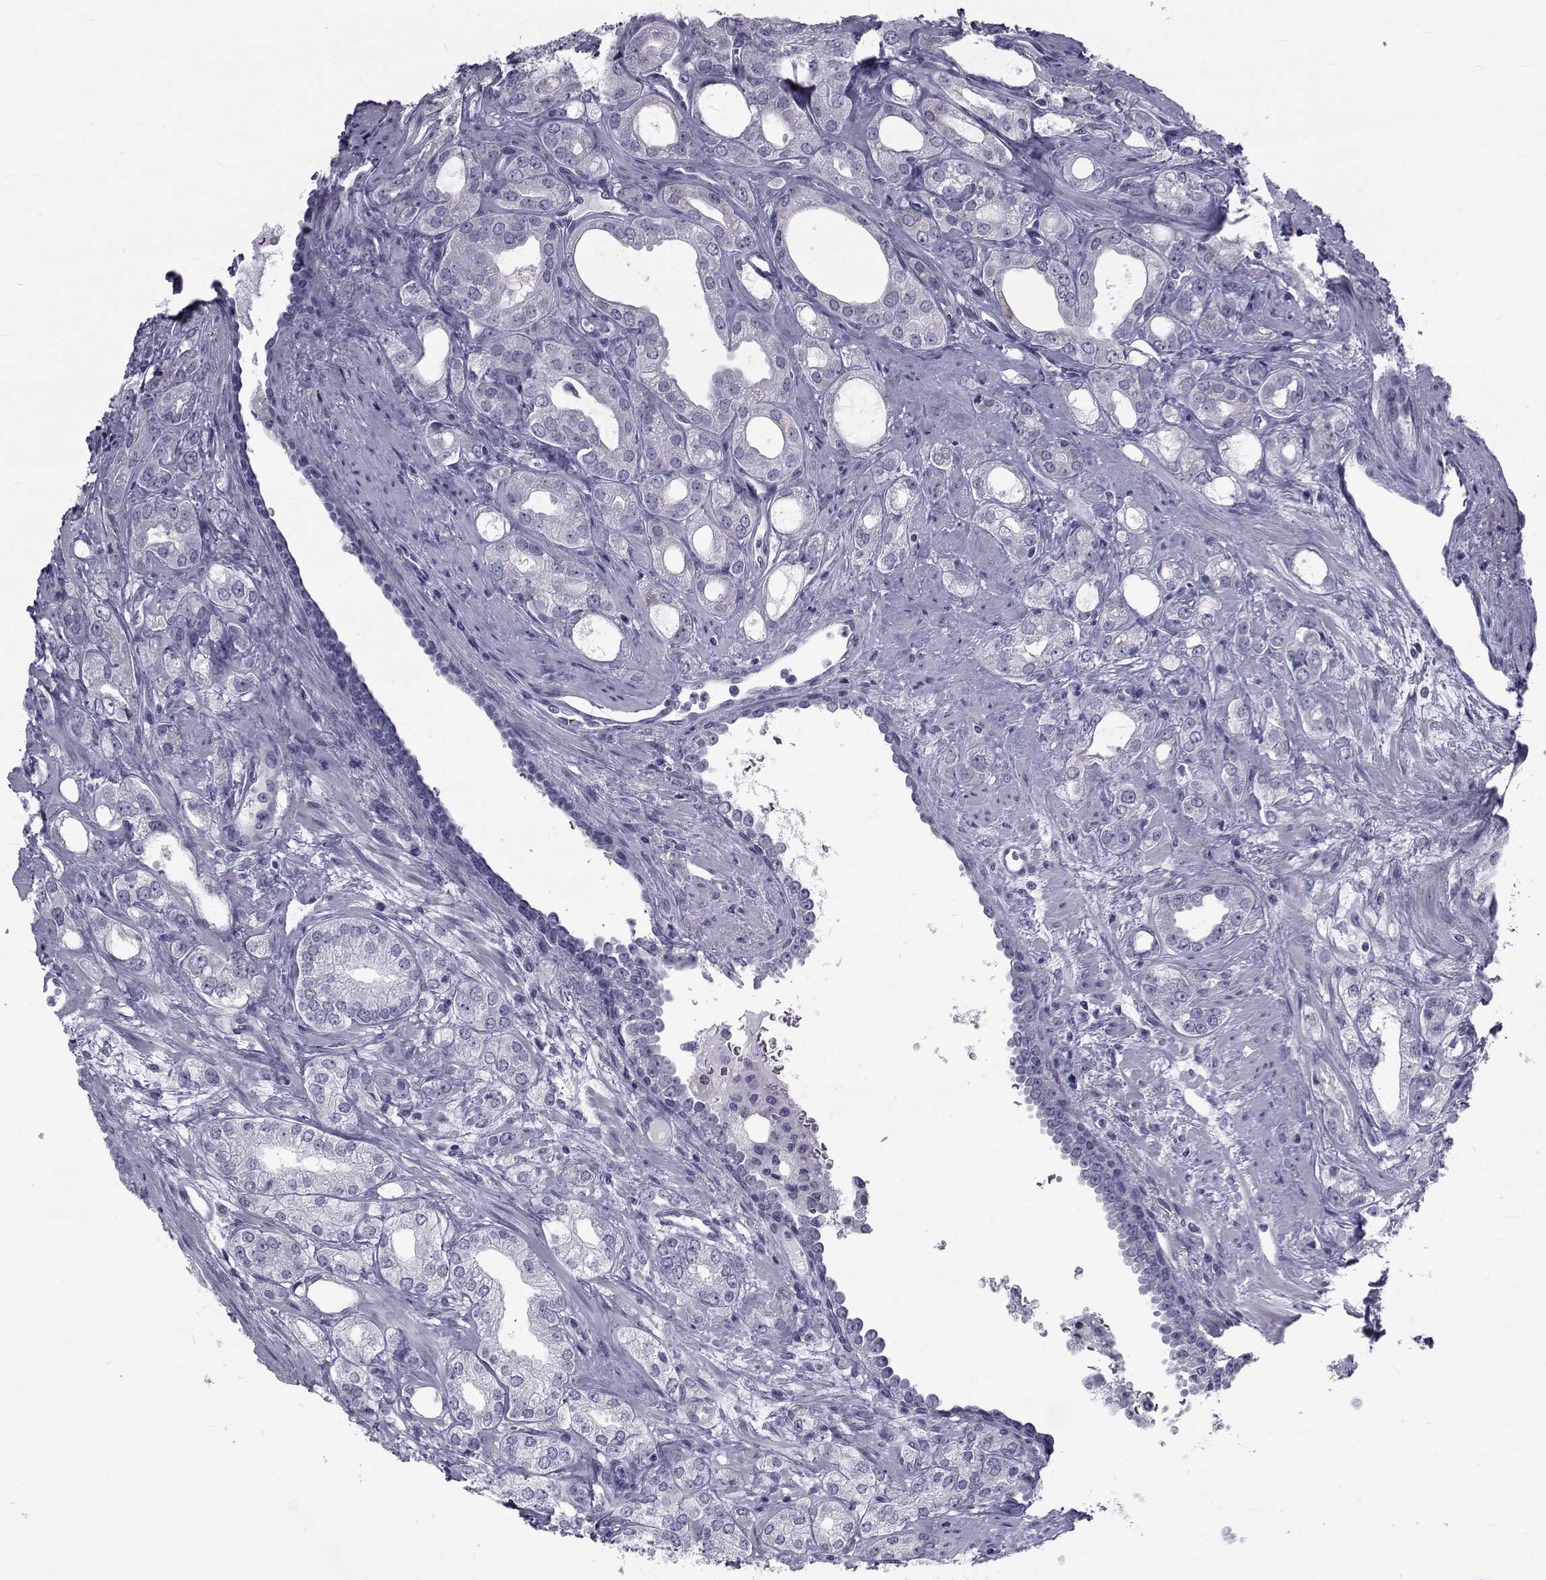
{"staining": {"intensity": "negative", "quantity": "none", "location": "none"}, "tissue": "prostate cancer", "cell_type": "Tumor cells", "image_type": "cancer", "snomed": [{"axis": "morphology", "description": "Adenocarcinoma, NOS"}, {"axis": "morphology", "description": "Adenocarcinoma, High grade"}, {"axis": "topography", "description": "Prostate"}], "caption": "Immunohistochemical staining of human prostate cancer demonstrates no significant expression in tumor cells.", "gene": "FDXR", "patient": {"sex": "male", "age": 70}}